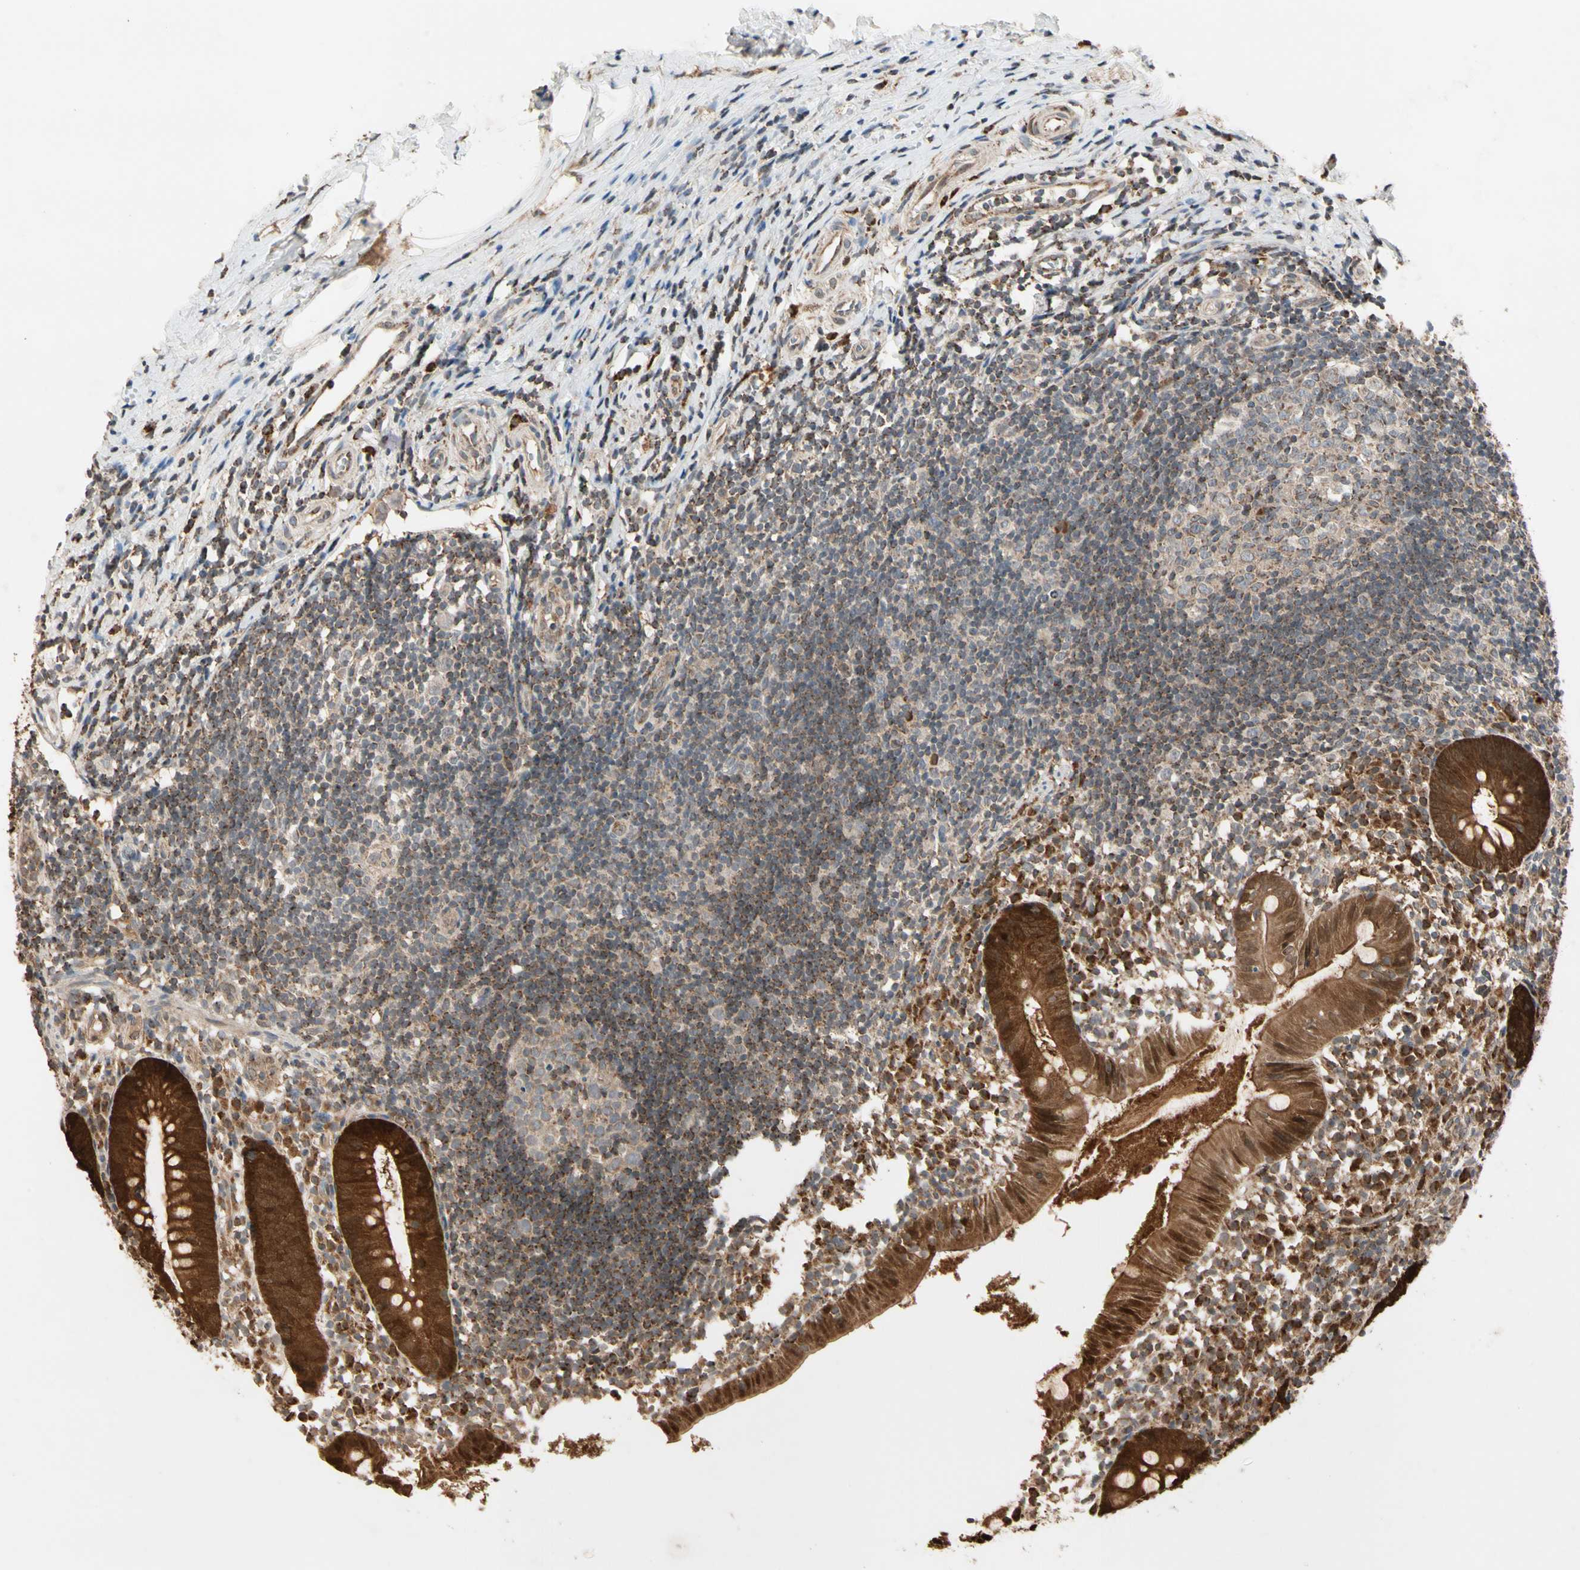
{"staining": {"intensity": "strong", "quantity": ">75%", "location": "cytoplasmic/membranous,nuclear"}, "tissue": "appendix", "cell_type": "Glandular cells", "image_type": "normal", "snomed": [{"axis": "morphology", "description": "Normal tissue, NOS"}, {"axis": "topography", "description": "Appendix"}], "caption": "The photomicrograph demonstrates a brown stain indicating the presence of a protein in the cytoplasmic/membranous,nuclear of glandular cells in appendix. (Stains: DAB in brown, nuclei in blue, Microscopy: brightfield microscopy at high magnification).", "gene": "PRDX5", "patient": {"sex": "female", "age": 20}}